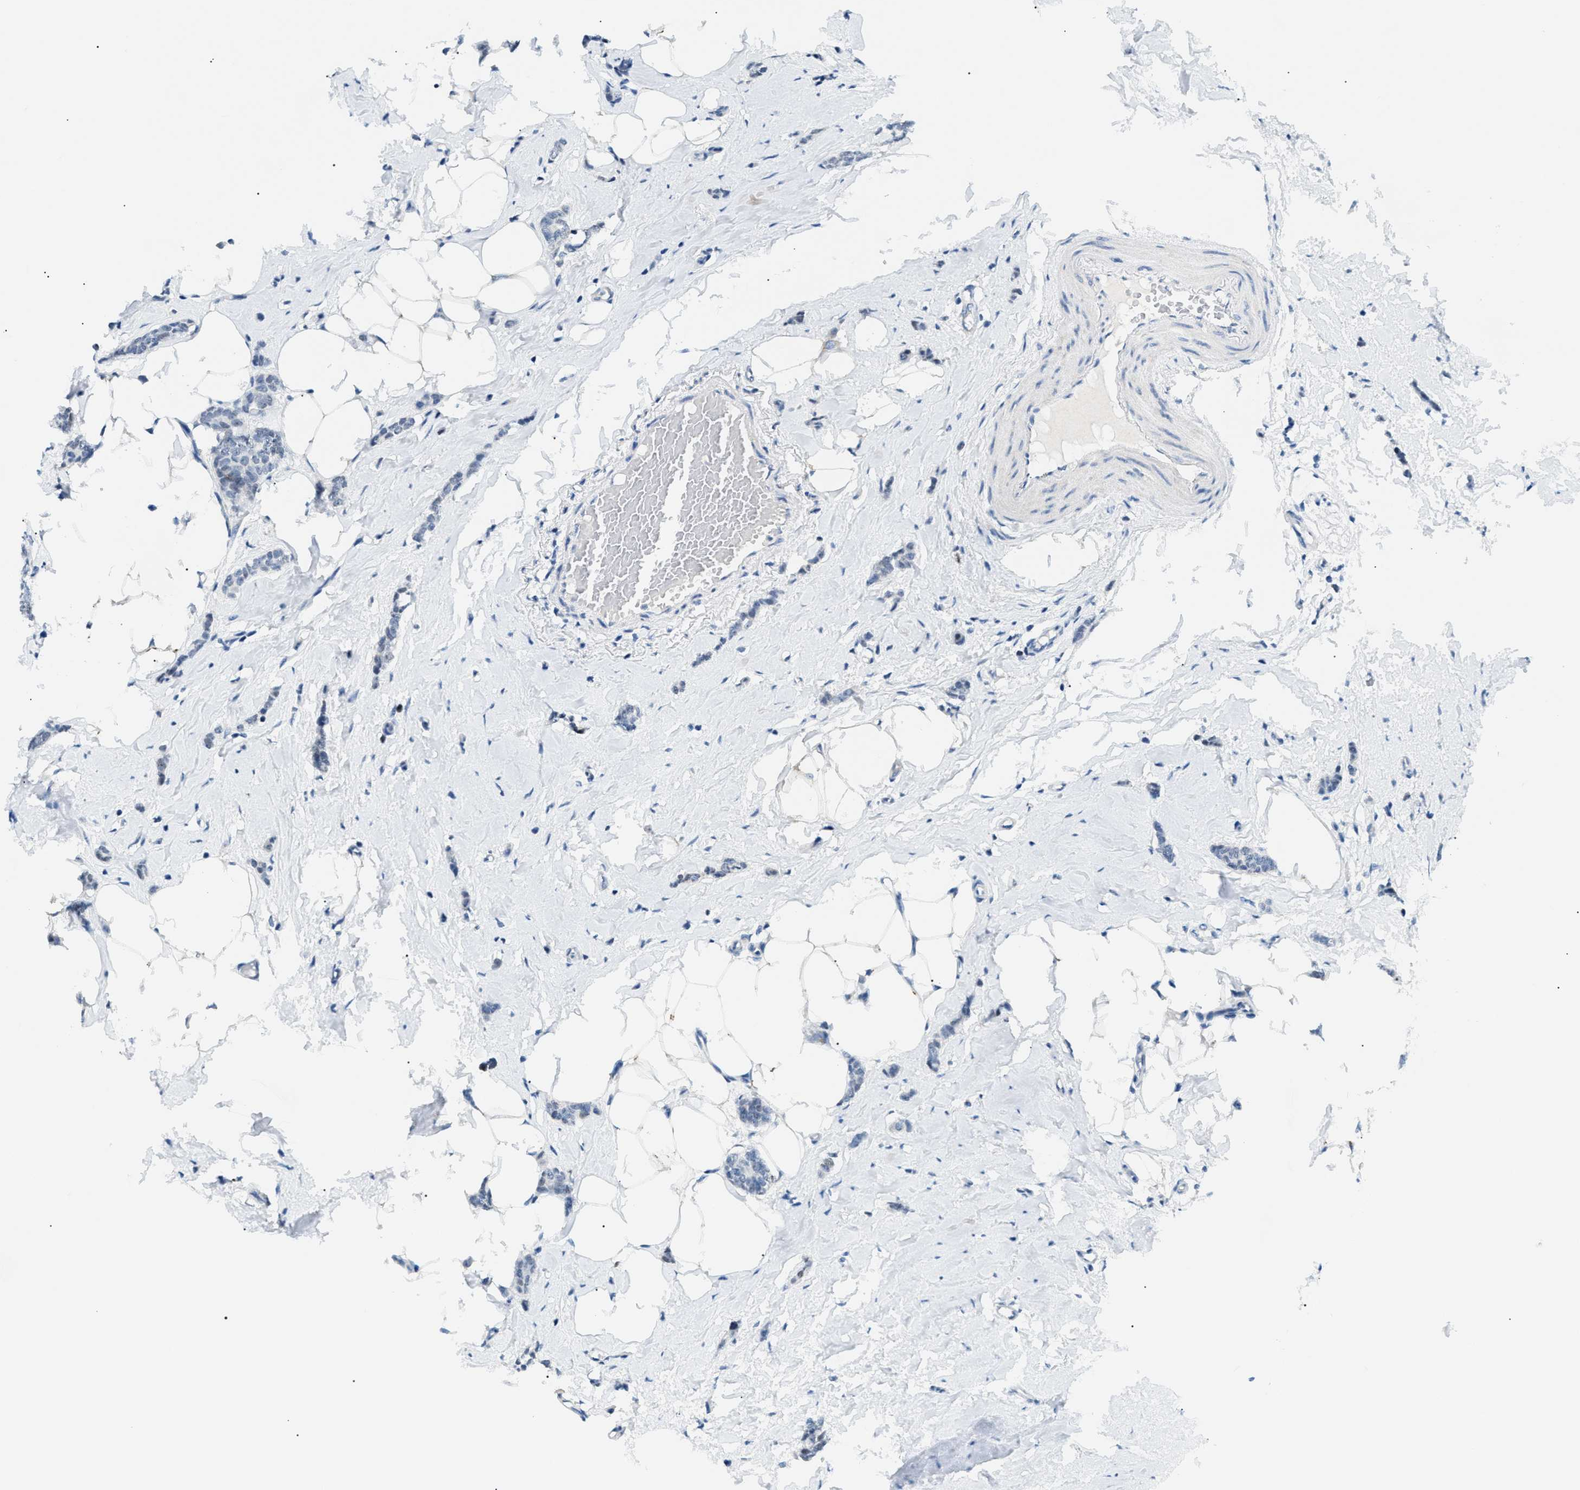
{"staining": {"intensity": "negative", "quantity": "none", "location": "none"}, "tissue": "breast cancer", "cell_type": "Tumor cells", "image_type": "cancer", "snomed": [{"axis": "morphology", "description": "Lobular carcinoma"}, {"axis": "topography", "description": "Skin"}, {"axis": "topography", "description": "Breast"}], "caption": "Breast cancer was stained to show a protein in brown. There is no significant expression in tumor cells.", "gene": "SMARCC1", "patient": {"sex": "female", "age": 46}}